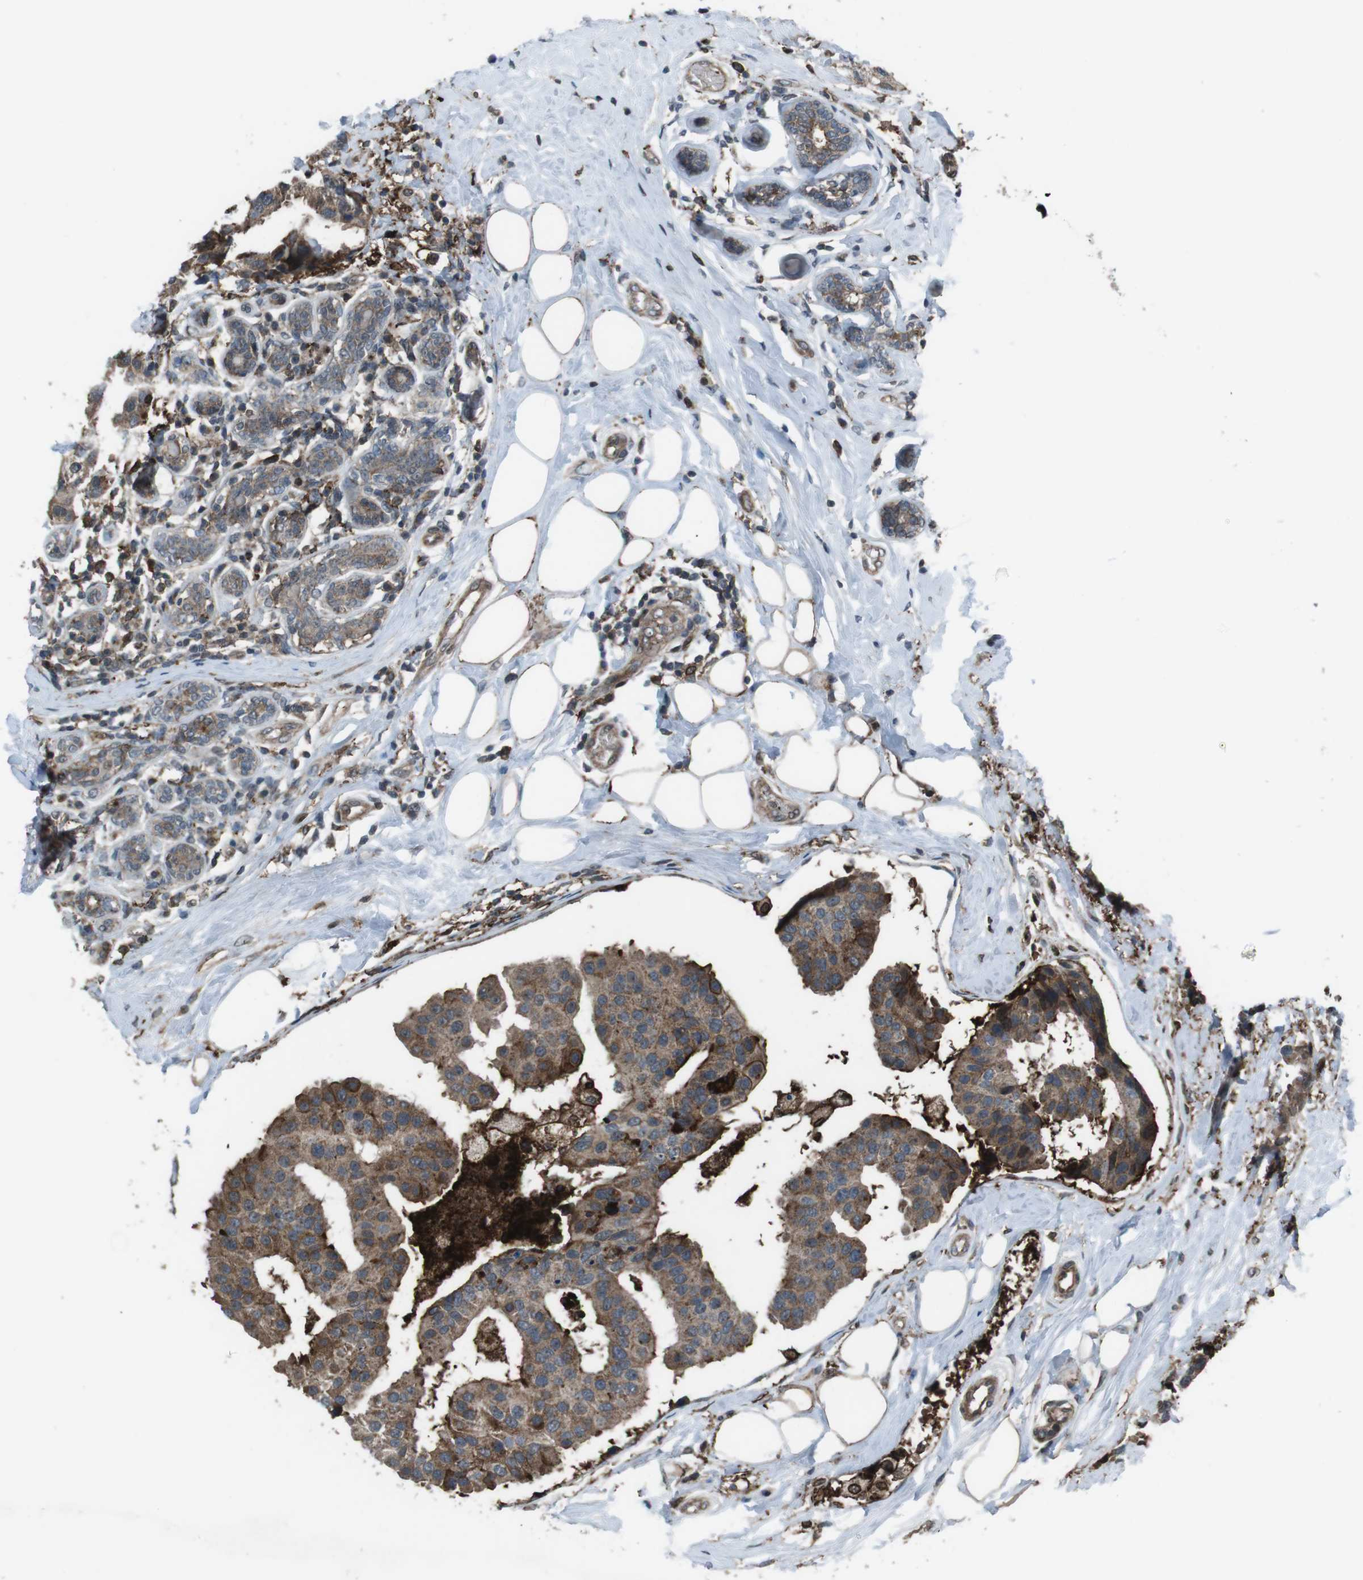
{"staining": {"intensity": "moderate", "quantity": ">75%", "location": "cytoplasmic/membranous"}, "tissue": "breast cancer", "cell_type": "Tumor cells", "image_type": "cancer", "snomed": [{"axis": "morphology", "description": "Normal tissue, NOS"}, {"axis": "morphology", "description": "Duct carcinoma"}, {"axis": "topography", "description": "Breast"}], "caption": "Intraductal carcinoma (breast) tissue demonstrates moderate cytoplasmic/membranous staining in approximately >75% of tumor cells", "gene": "GDF10", "patient": {"sex": "female", "age": 39}}